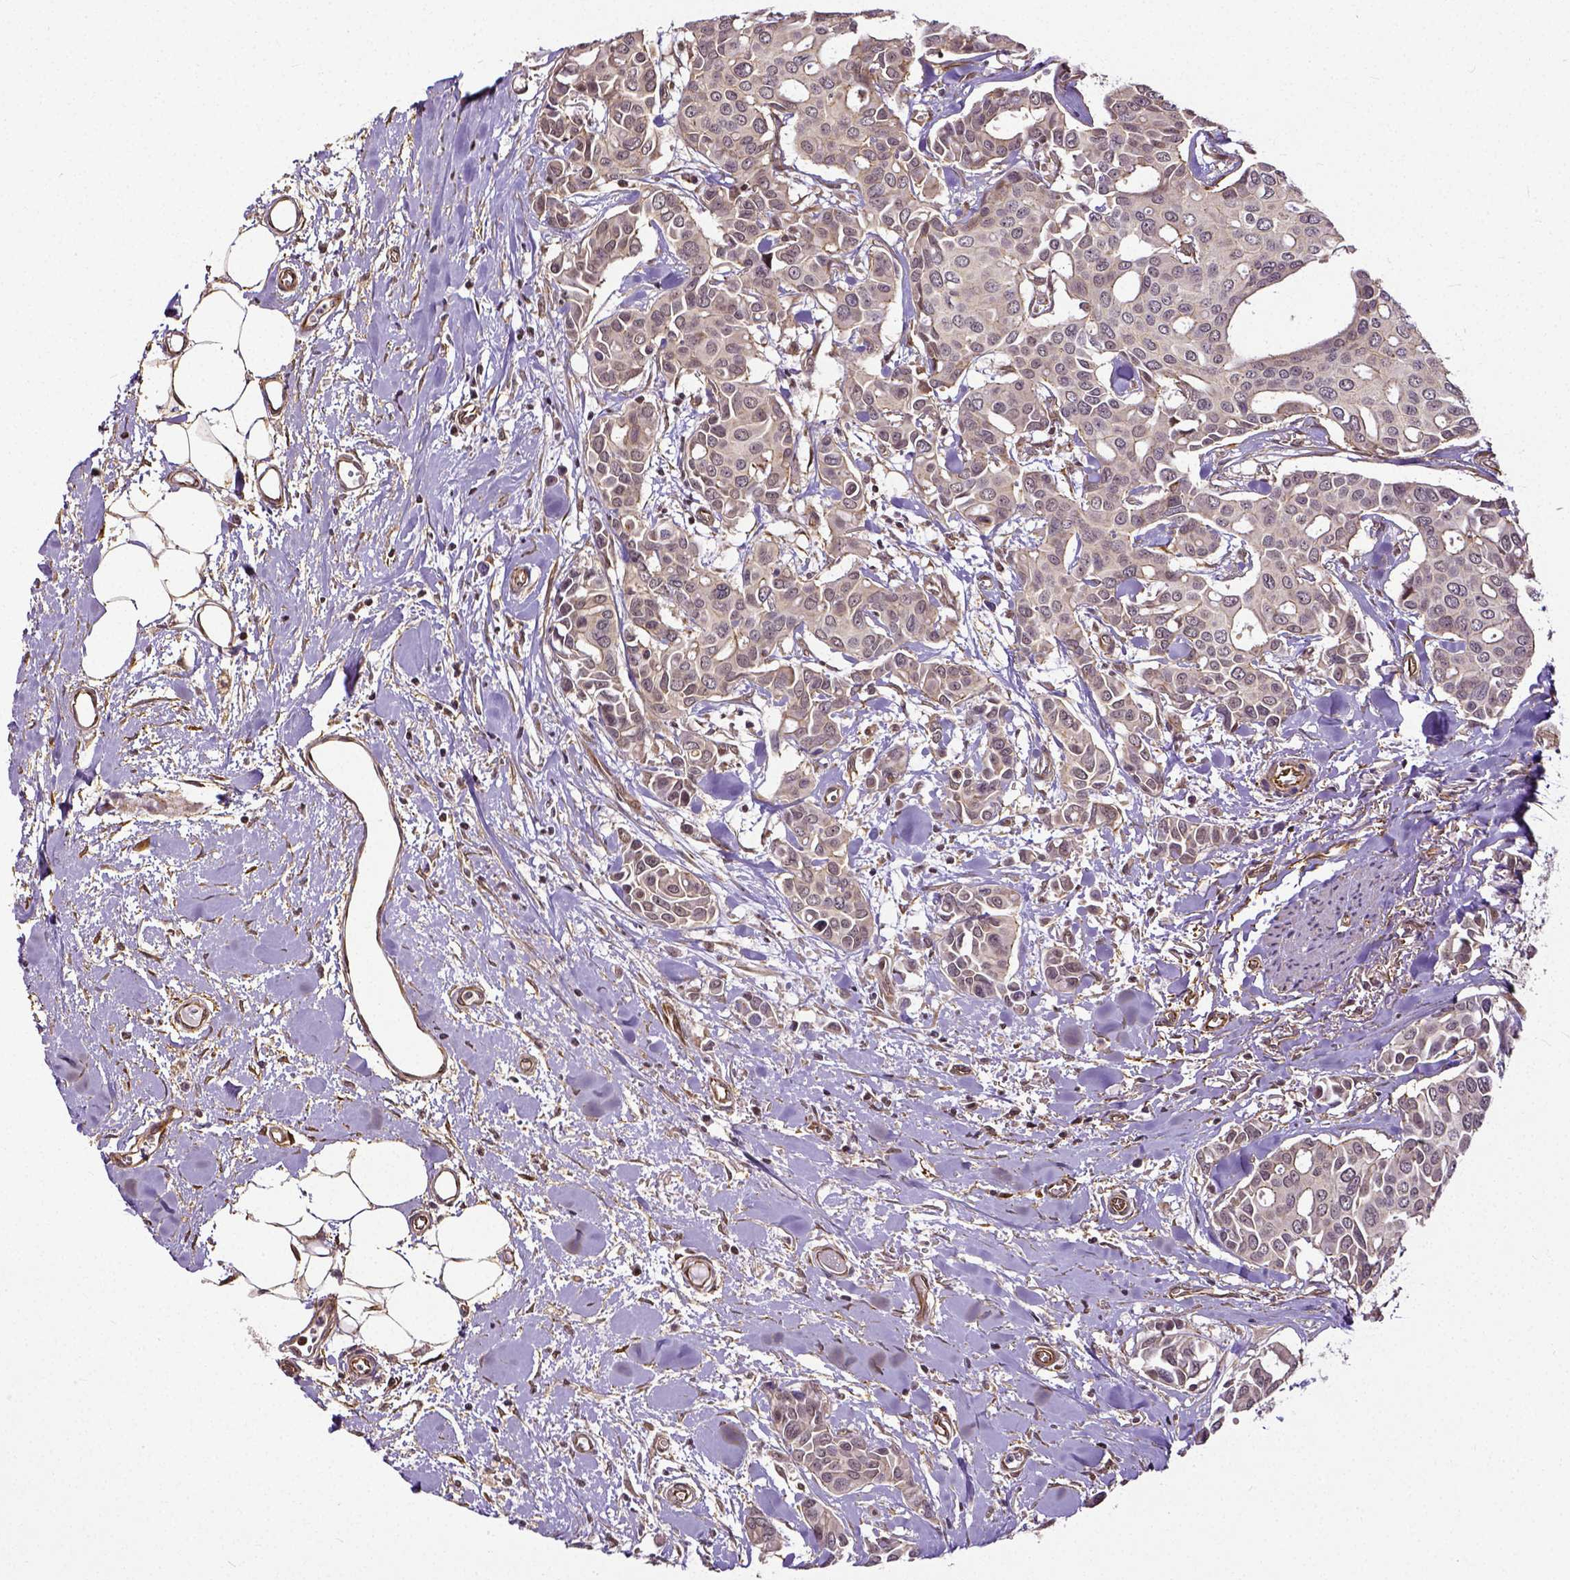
{"staining": {"intensity": "weak", "quantity": "<25%", "location": "cytoplasmic/membranous"}, "tissue": "breast cancer", "cell_type": "Tumor cells", "image_type": "cancer", "snomed": [{"axis": "morphology", "description": "Duct carcinoma"}, {"axis": "topography", "description": "Breast"}], "caption": "An immunohistochemistry (IHC) histopathology image of breast invasive ductal carcinoma is shown. There is no staining in tumor cells of breast invasive ductal carcinoma.", "gene": "DICER1", "patient": {"sex": "female", "age": 54}}